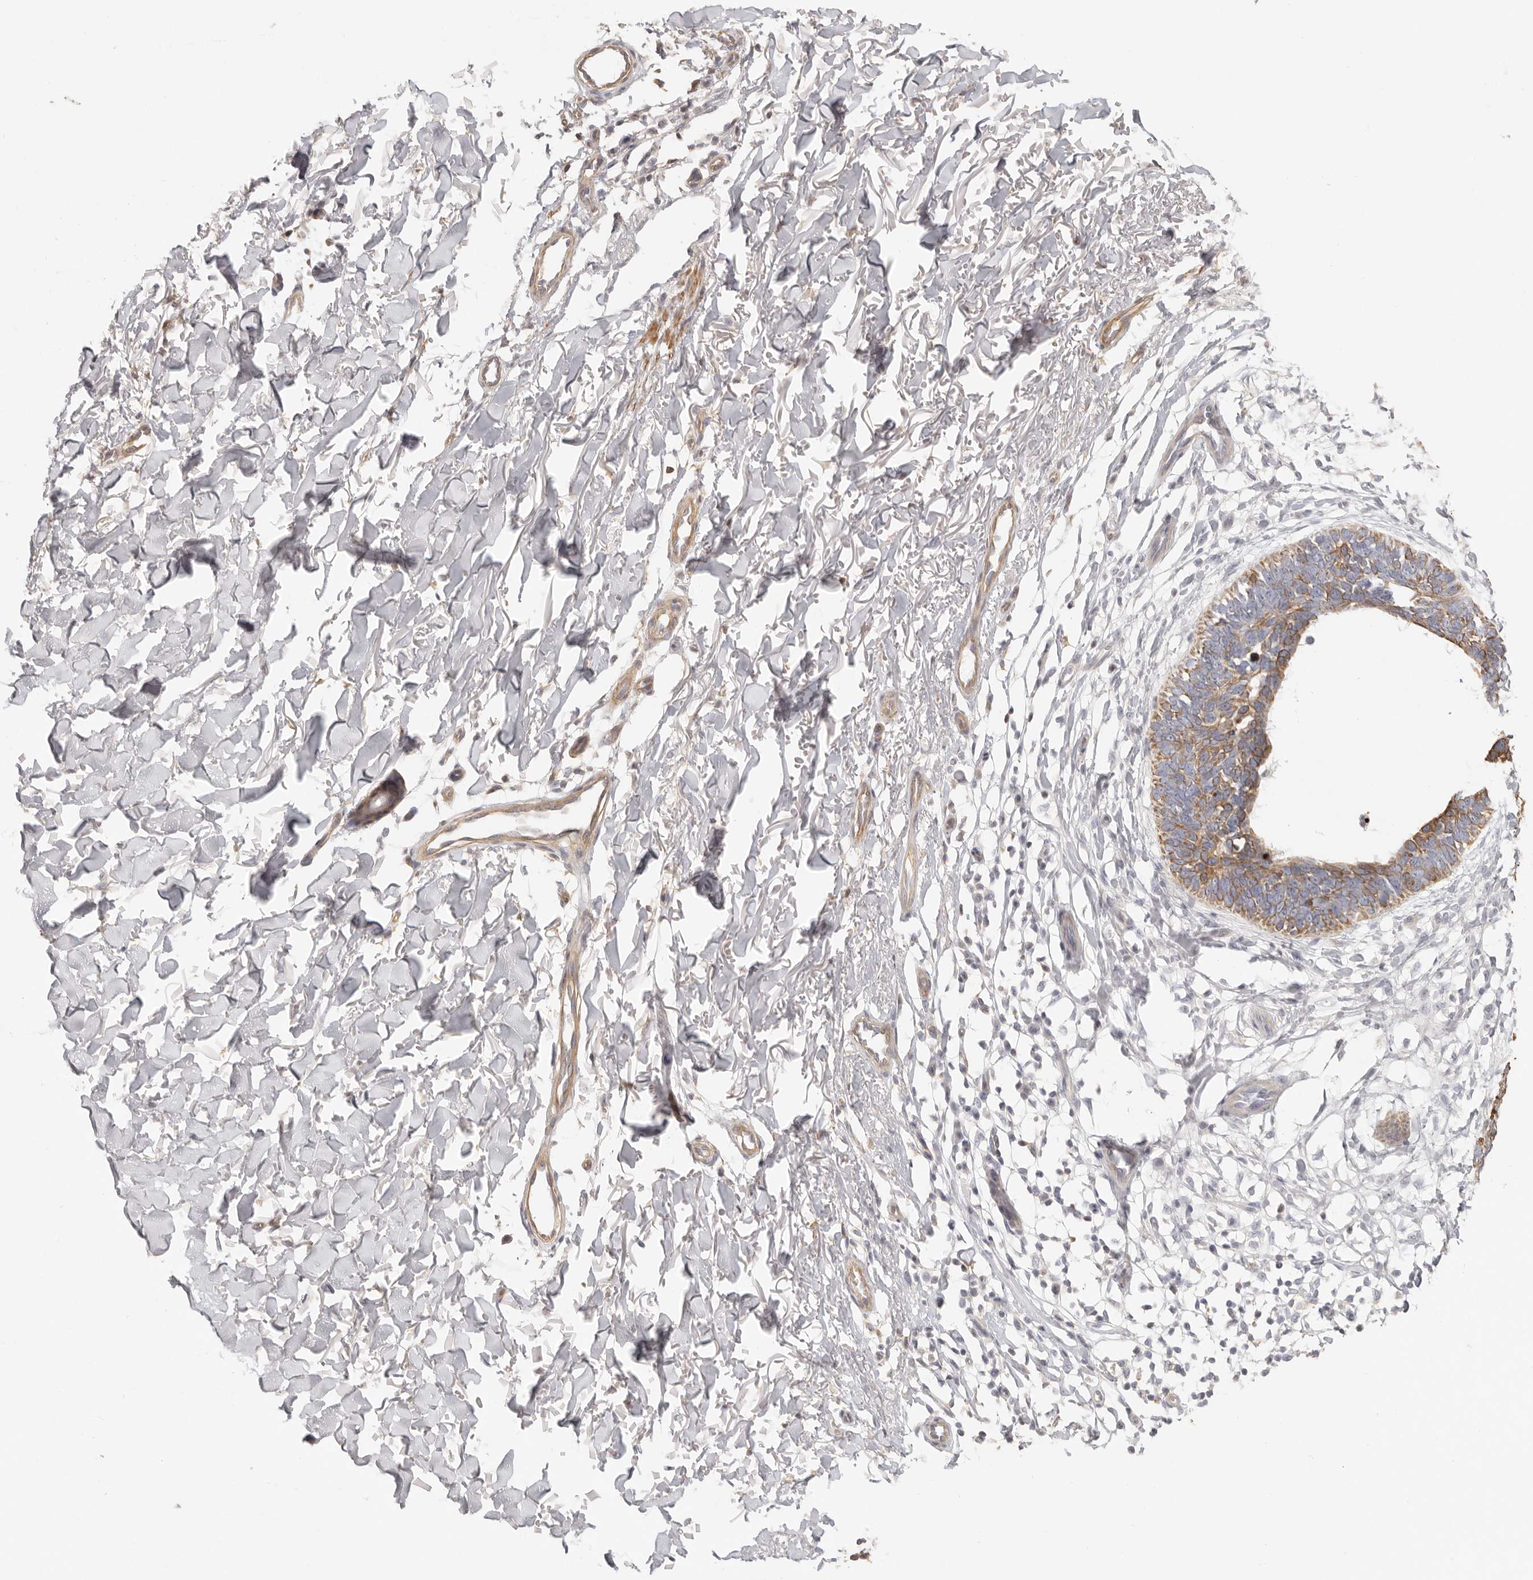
{"staining": {"intensity": "moderate", "quantity": ">75%", "location": "cytoplasmic/membranous"}, "tissue": "skin cancer", "cell_type": "Tumor cells", "image_type": "cancer", "snomed": [{"axis": "morphology", "description": "Normal tissue, NOS"}, {"axis": "morphology", "description": "Basal cell carcinoma"}, {"axis": "topography", "description": "Skin"}], "caption": "IHC (DAB (3,3'-diaminobenzidine)) staining of skin cancer (basal cell carcinoma) exhibits moderate cytoplasmic/membranous protein positivity in about >75% of tumor cells.", "gene": "RXFP1", "patient": {"sex": "male", "age": 77}}